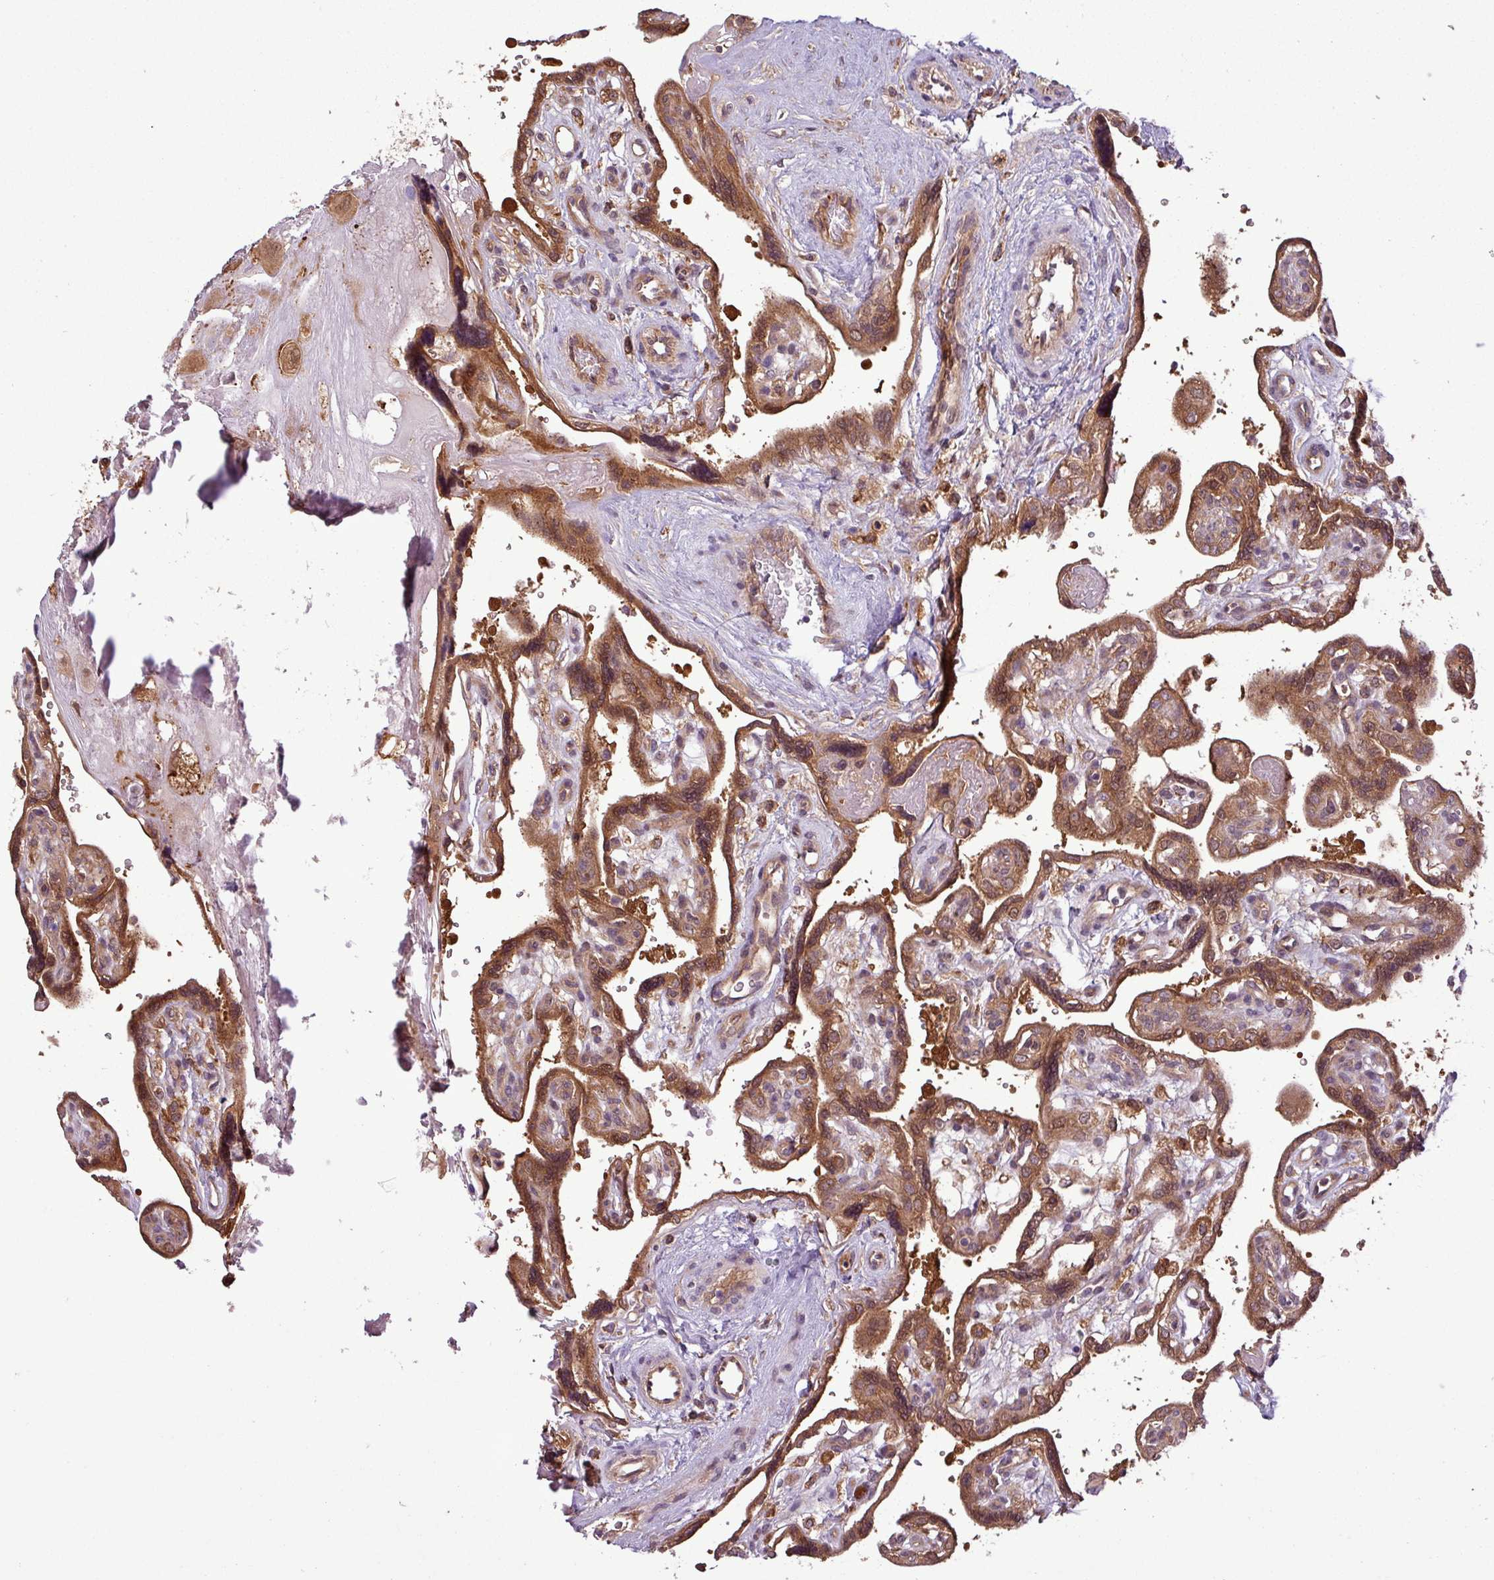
{"staining": {"intensity": "moderate", "quantity": ">75%", "location": "cytoplasmic/membranous,nuclear"}, "tissue": "placenta", "cell_type": "Decidual cells", "image_type": "normal", "snomed": [{"axis": "morphology", "description": "Normal tissue, NOS"}, {"axis": "topography", "description": "Placenta"}], "caption": "Protein staining of benign placenta demonstrates moderate cytoplasmic/membranous,nuclear staining in approximately >75% of decidual cells. Ihc stains the protein in brown and the nuclei are stained blue.", "gene": "SIRPB2", "patient": {"sex": "female", "age": 39}}